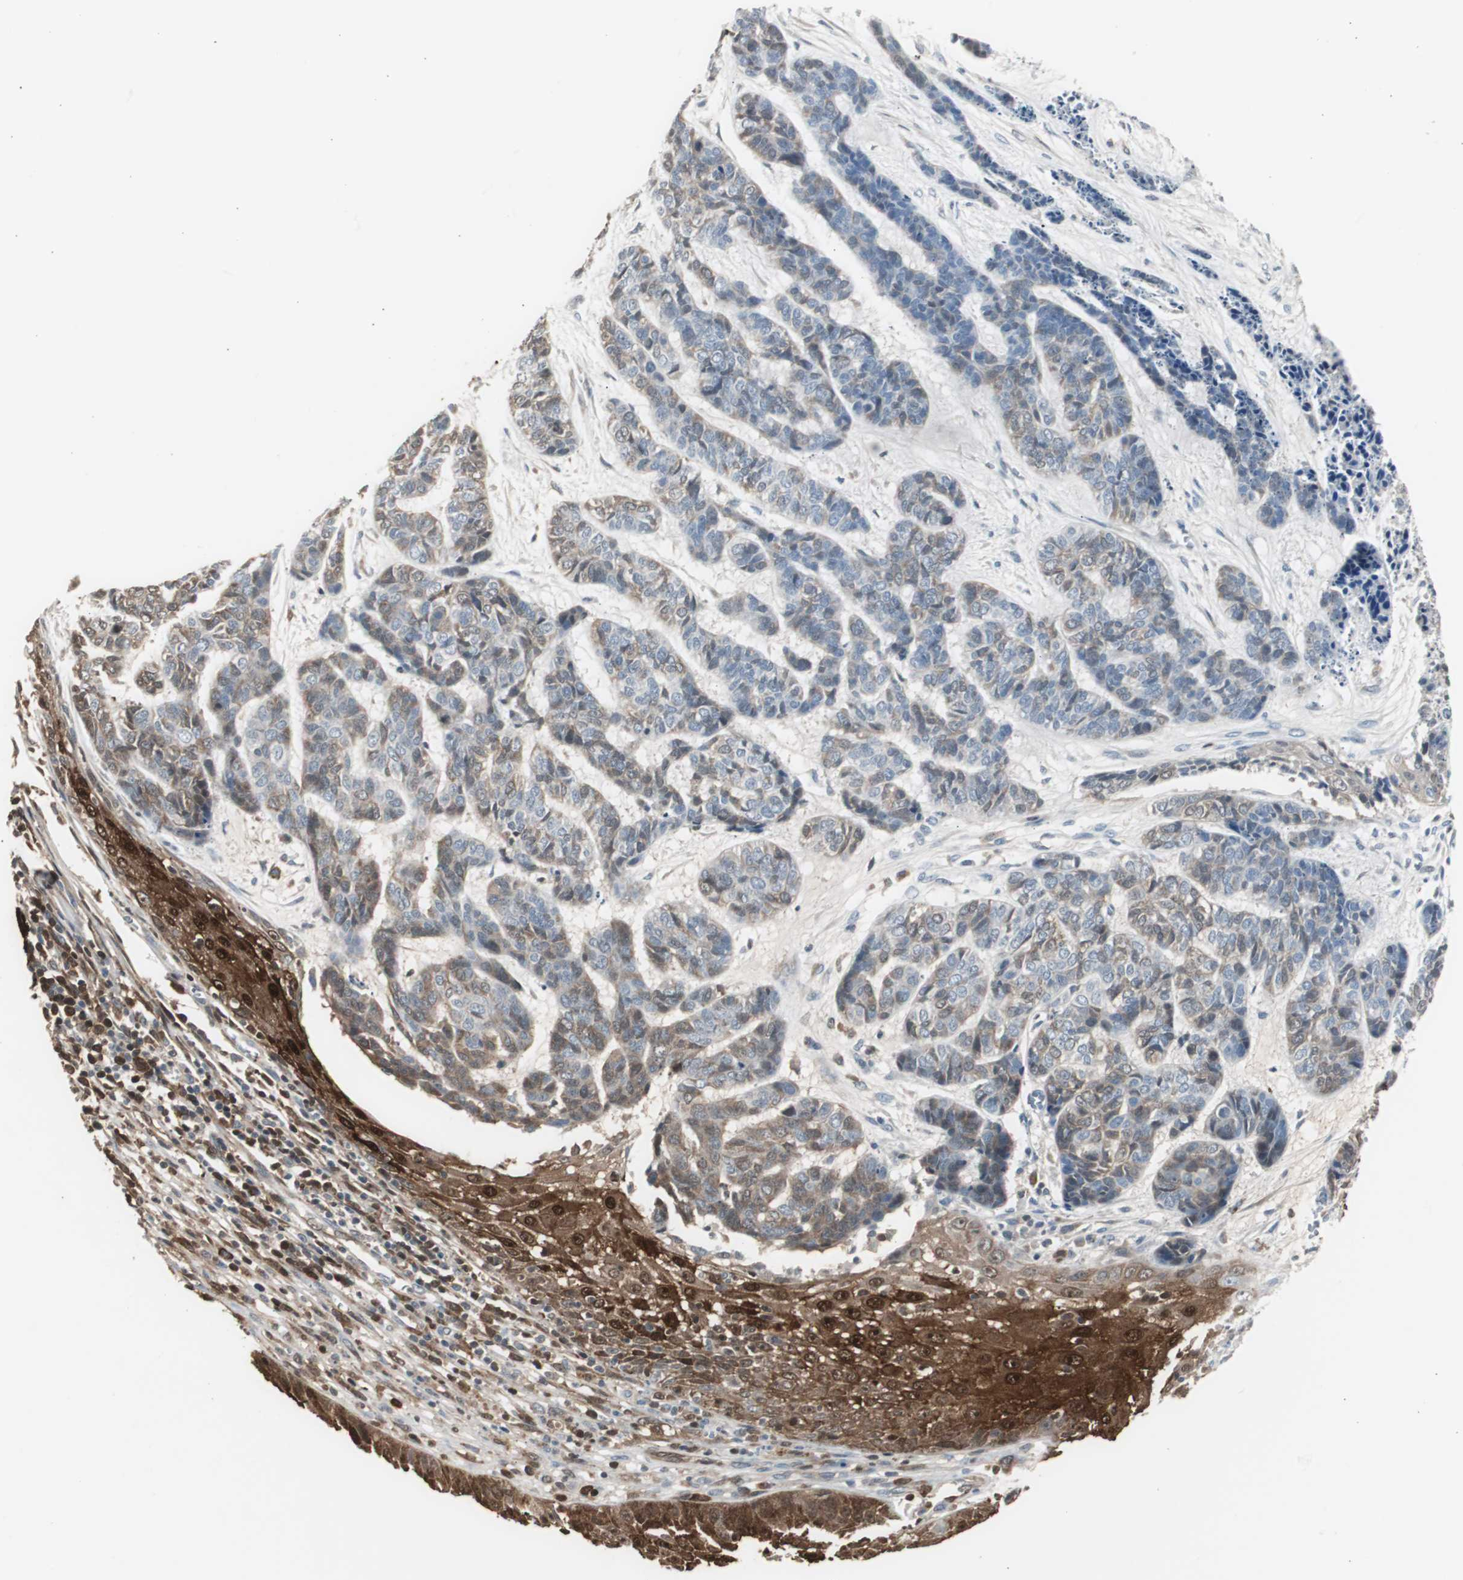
{"staining": {"intensity": "moderate", "quantity": "25%-75%", "location": "cytoplasmic/membranous"}, "tissue": "skin cancer", "cell_type": "Tumor cells", "image_type": "cancer", "snomed": [{"axis": "morphology", "description": "Basal cell carcinoma"}, {"axis": "topography", "description": "Skin"}], "caption": "Approximately 25%-75% of tumor cells in human skin cancer (basal cell carcinoma) reveal moderate cytoplasmic/membranous protein expression as visualized by brown immunohistochemical staining.", "gene": "S100A7", "patient": {"sex": "female", "age": 64}}